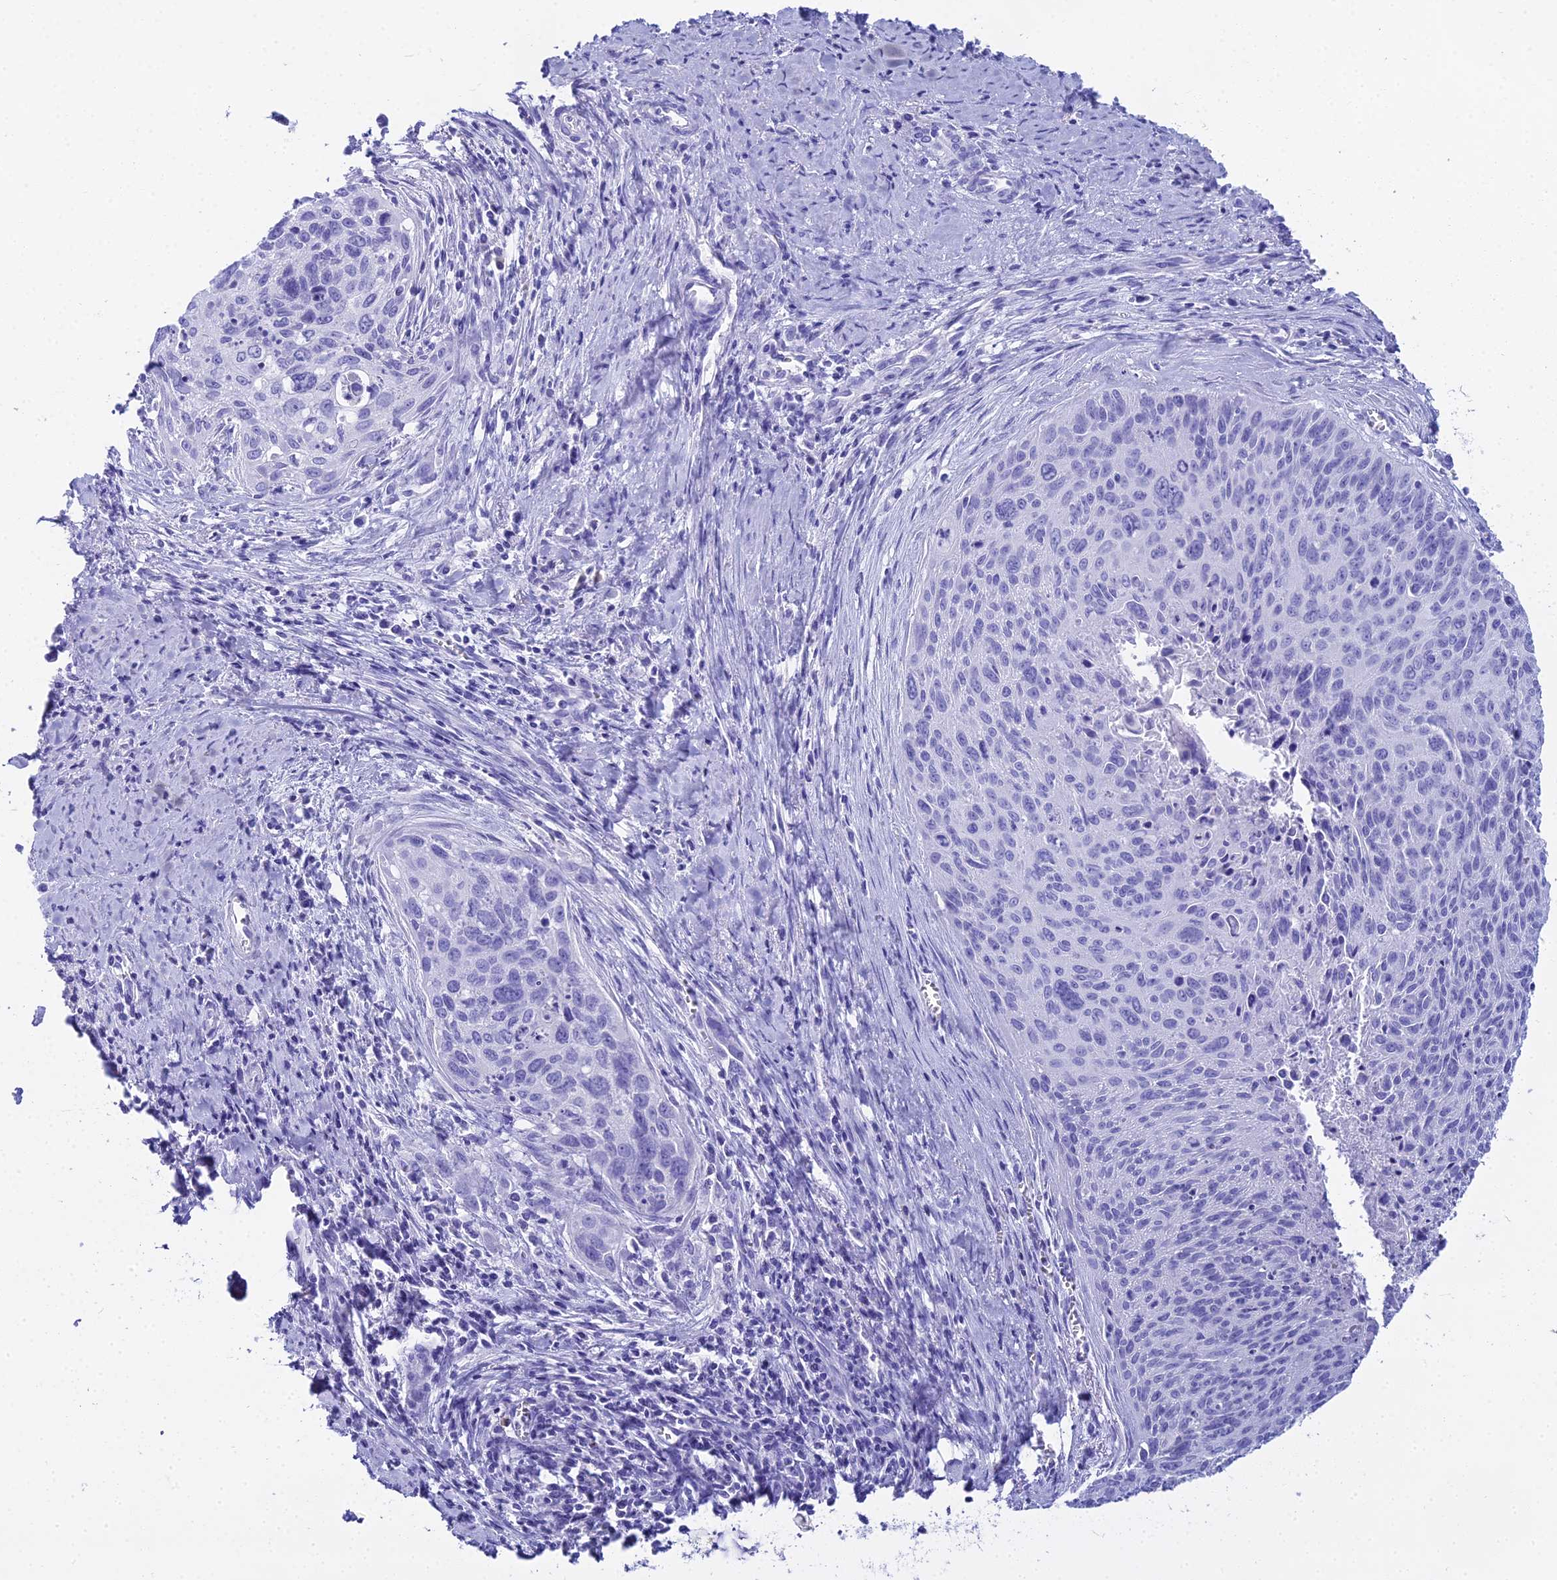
{"staining": {"intensity": "negative", "quantity": "none", "location": "none"}, "tissue": "cervical cancer", "cell_type": "Tumor cells", "image_type": "cancer", "snomed": [{"axis": "morphology", "description": "Squamous cell carcinoma, NOS"}, {"axis": "topography", "description": "Cervix"}], "caption": "IHC image of cervical squamous cell carcinoma stained for a protein (brown), which demonstrates no positivity in tumor cells.", "gene": "CGB2", "patient": {"sex": "female", "age": 55}}